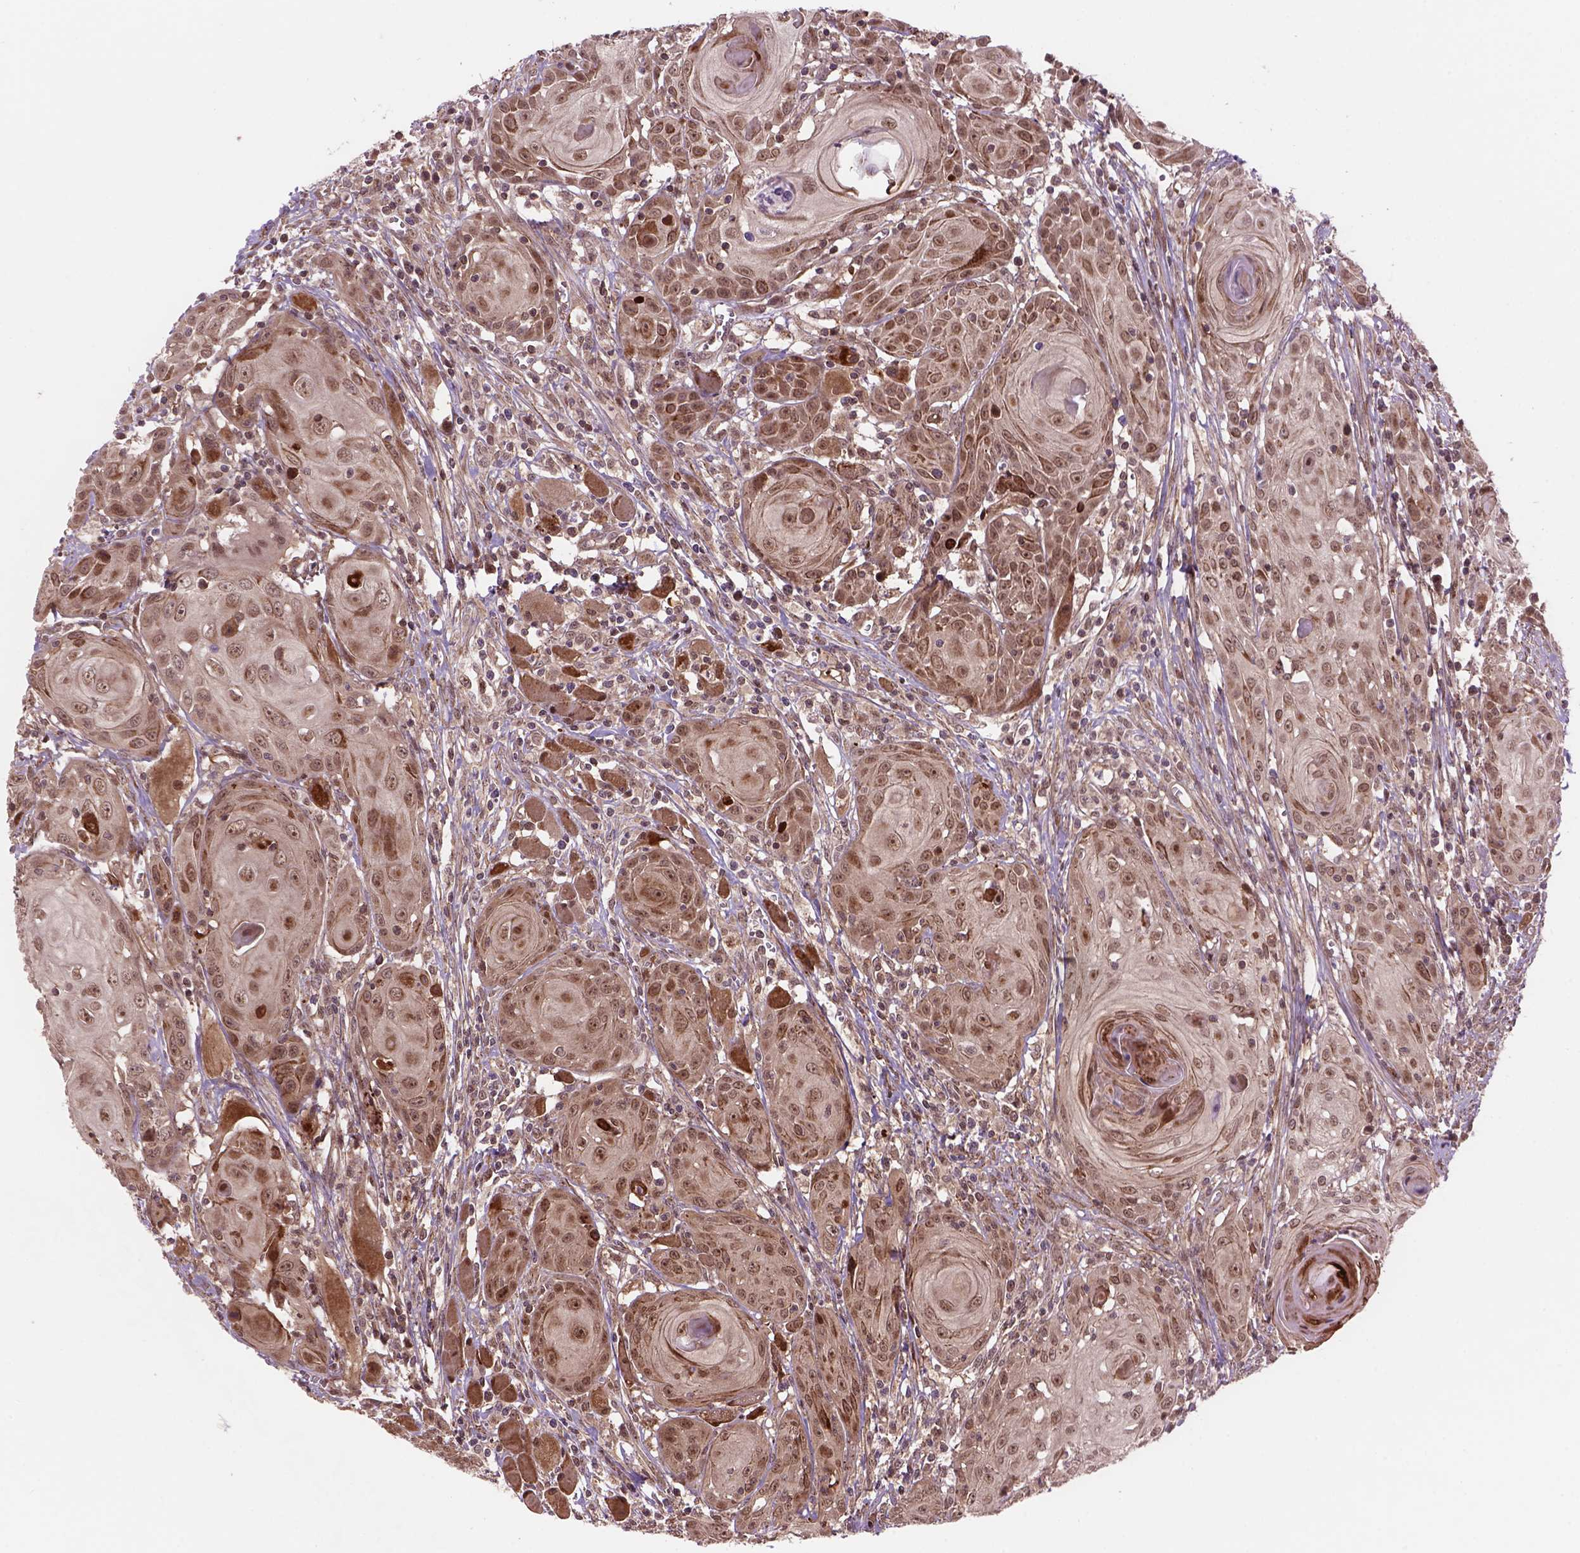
{"staining": {"intensity": "moderate", "quantity": "25%-75%", "location": "cytoplasmic/membranous,nuclear"}, "tissue": "head and neck cancer", "cell_type": "Tumor cells", "image_type": "cancer", "snomed": [{"axis": "morphology", "description": "Squamous cell carcinoma, NOS"}, {"axis": "topography", "description": "Head-Neck"}], "caption": "Protein expression analysis of human head and neck cancer (squamous cell carcinoma) reveals moderate cytoplasmic/membranous and nuclear positivity in about 25%-75% of tumor cells. (DAB = brown stain, brightfield microscopy at high magnification).", "gene": "PSMD11", "patient": {"sex": "female", "age": 80}}